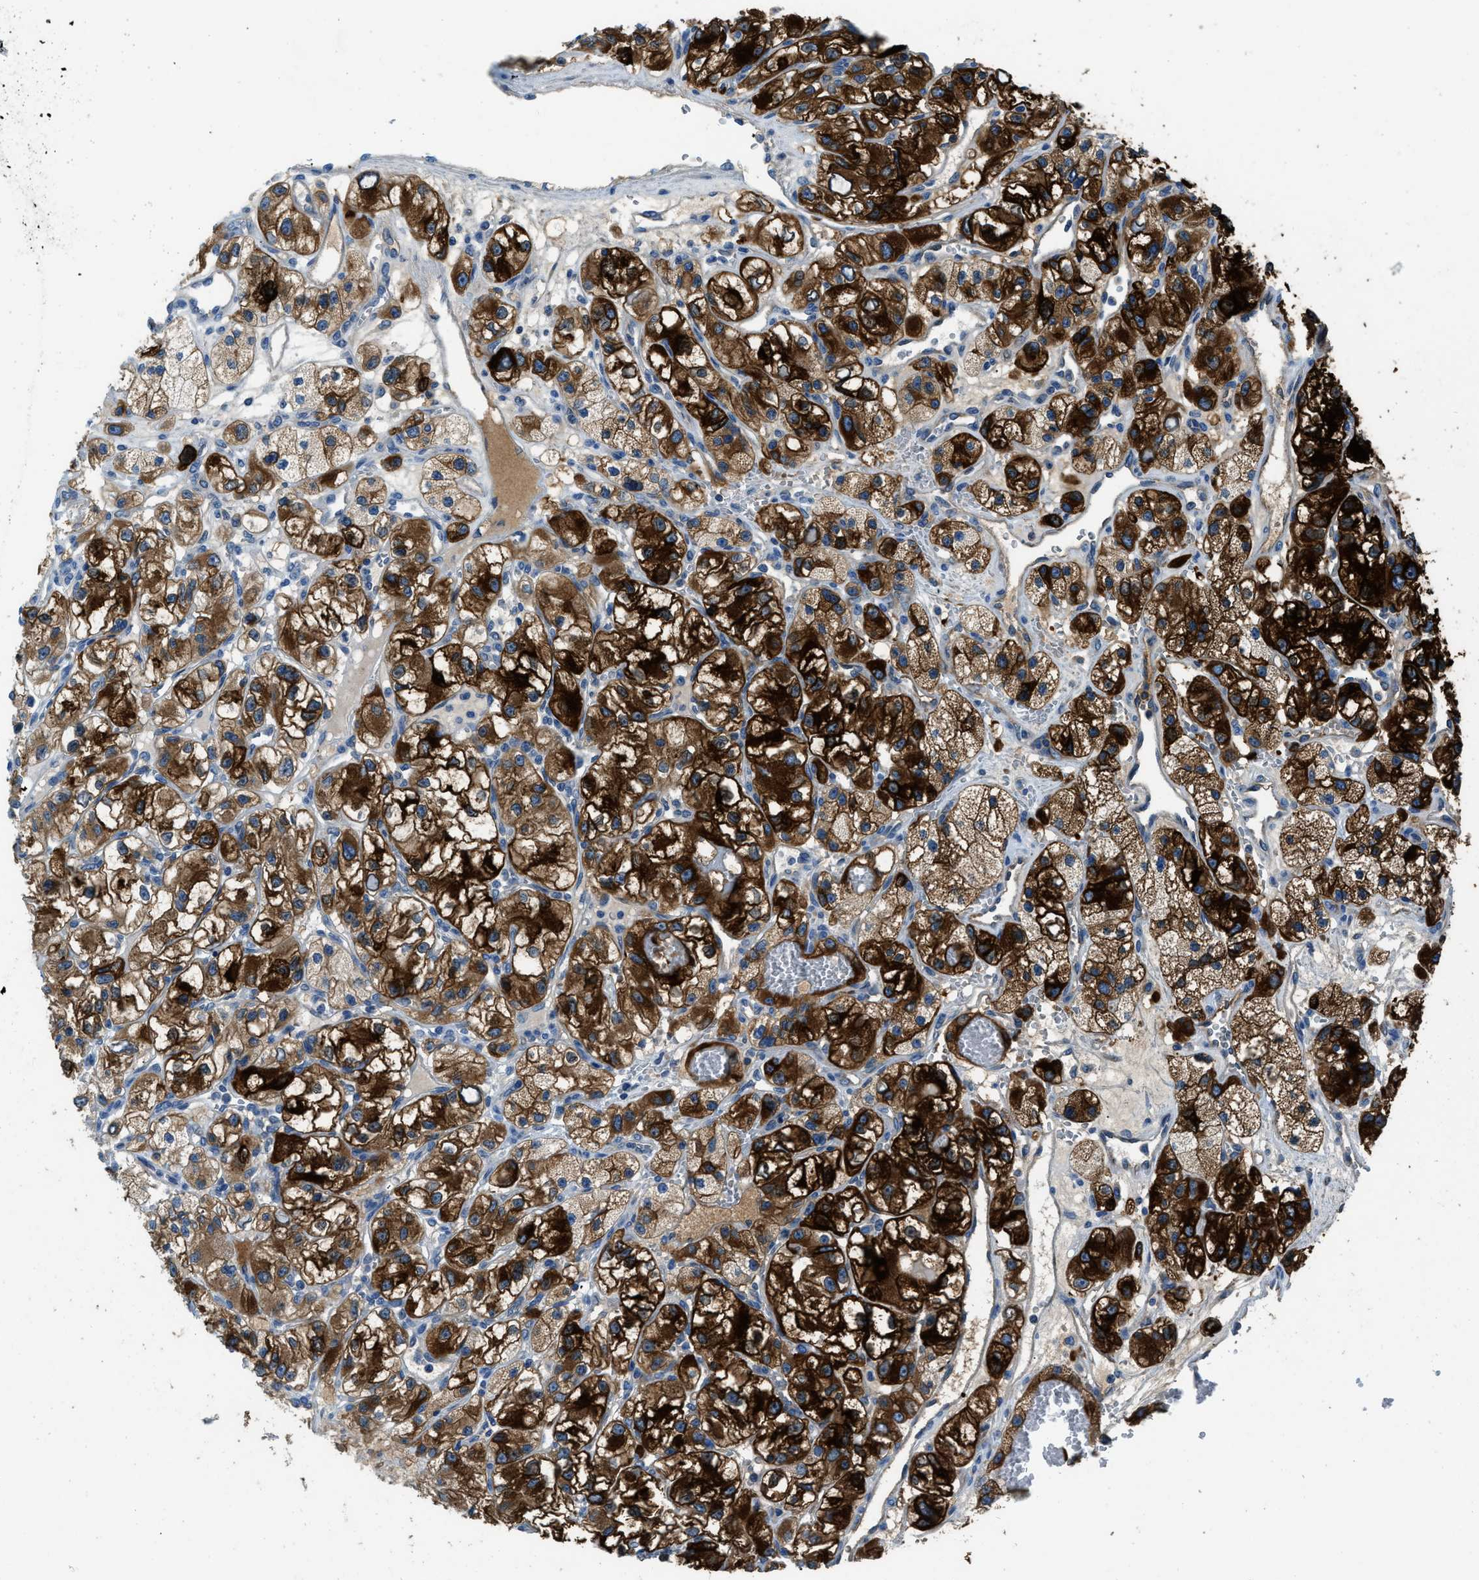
{"staining": {"intensity": "strong", "quantity": ">75%", "location": "cytoplasmic/membranous"}, "tissue": "renal cancer", "cell_type": "Tumor cells", "image_type": "cancer", "snomed": [{"axis": "morphology", "description": "Adenocarcinoma, NOS"}, {"axis": "topography", "description": "Kidney"}], "caption": "Immunohistochemical staining of human adenocarcinoma (renal) shows high levels of strong cytoplasmic/membranous staining in approximately >75% of tumor cells.", "gene": "PFKP", "patient": {"sex": "female", "age": 57}}